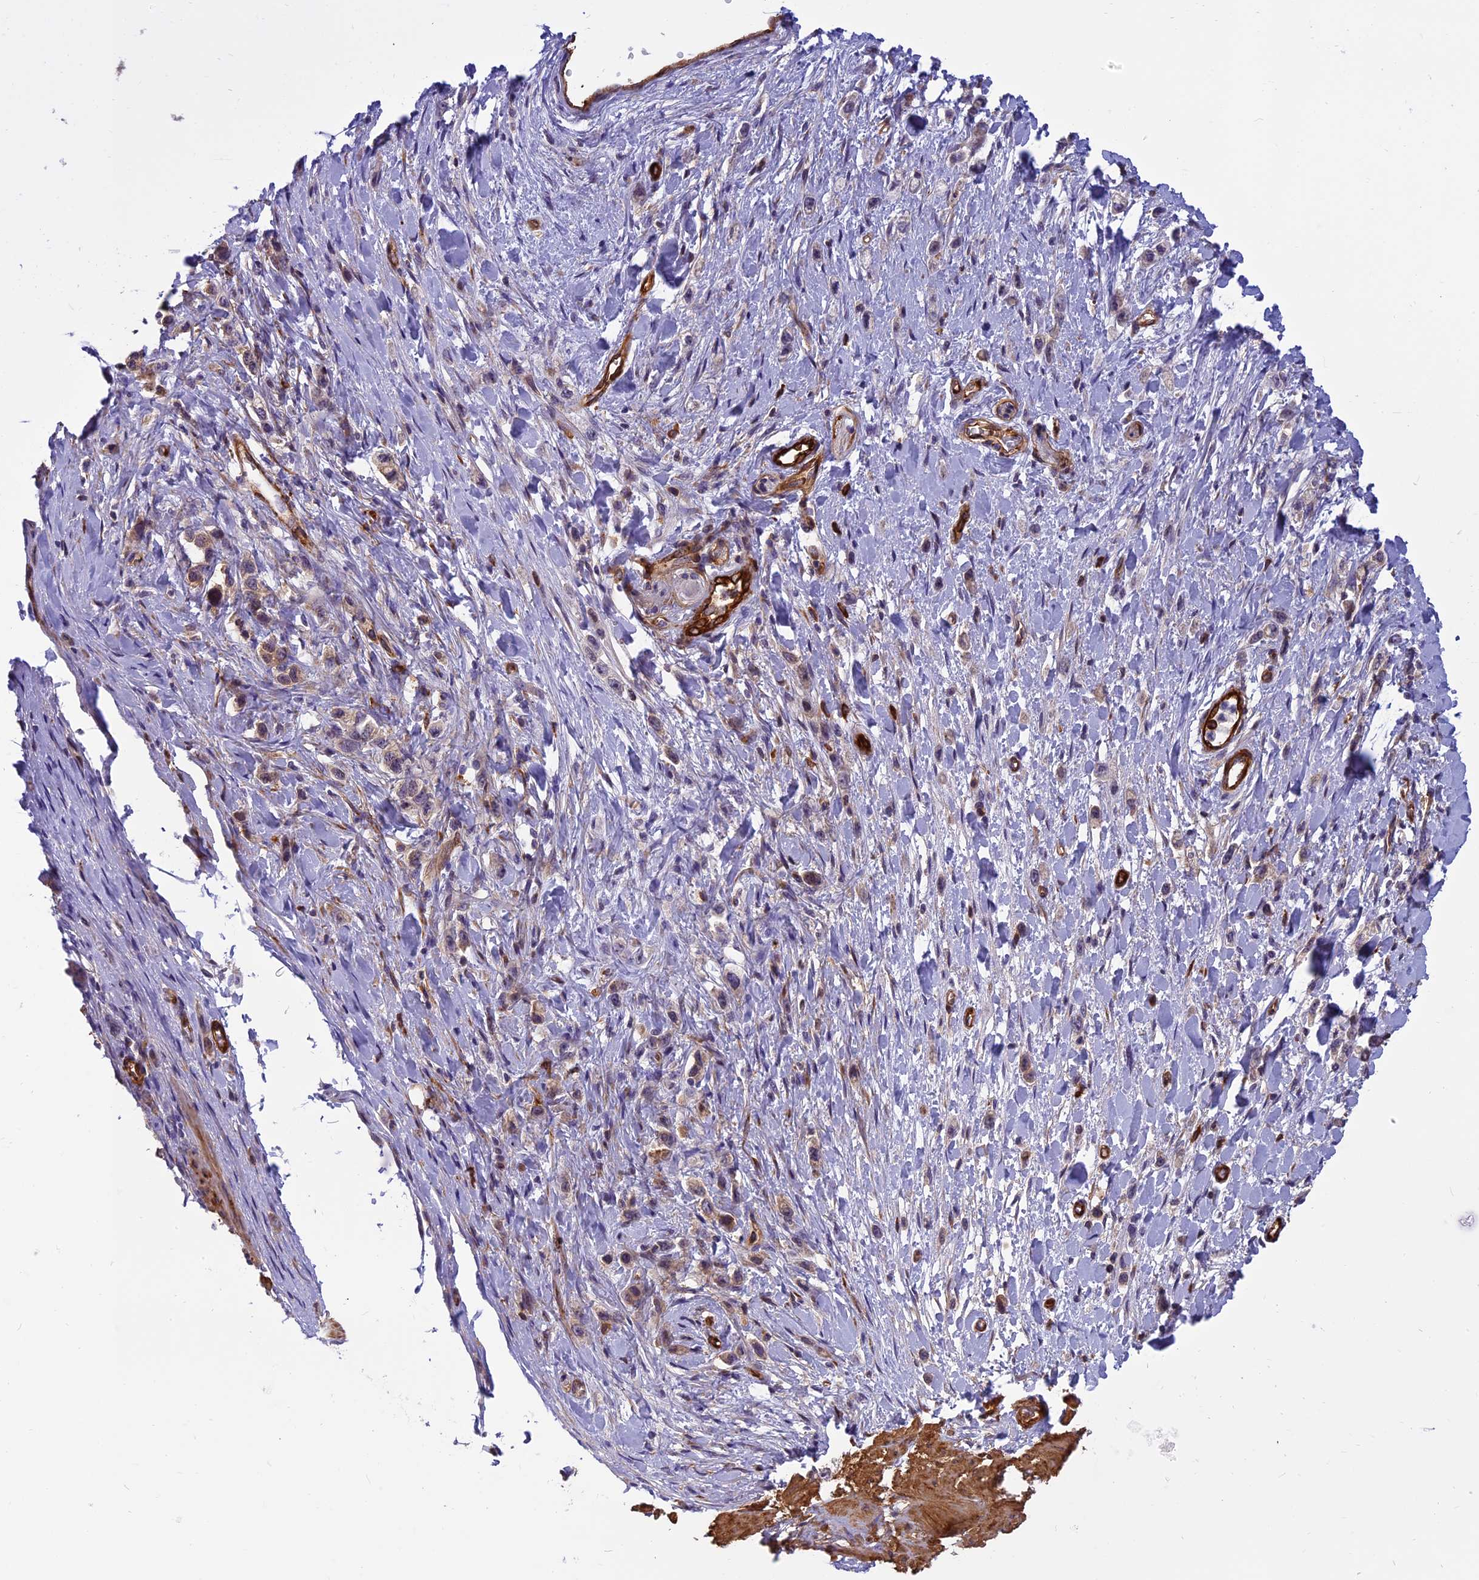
{"staining": {"intensity": "weak", "quantity": "25%-75%", "location": "cytoplasmic/membranous"}, "tissue": "stomach cancer", "cell_type": "Tumor cells", "image_type": "cancer", "snomed": [{"axis": "morphology", "description": "Adenocarcinoma, NOS"}, {"axis": "topography", "description": "Stomach"}], "caption": "Stomach cancer (adenocarcinoma) stained for a protein exhibits weak cytoplasmic/membranous positivity in tumor cells. (DAB IHC, brown staining for protein, blue staining for nuclei).", "gene": "EHBP1L1", "patient": {"sex": "female", "age": 65}}